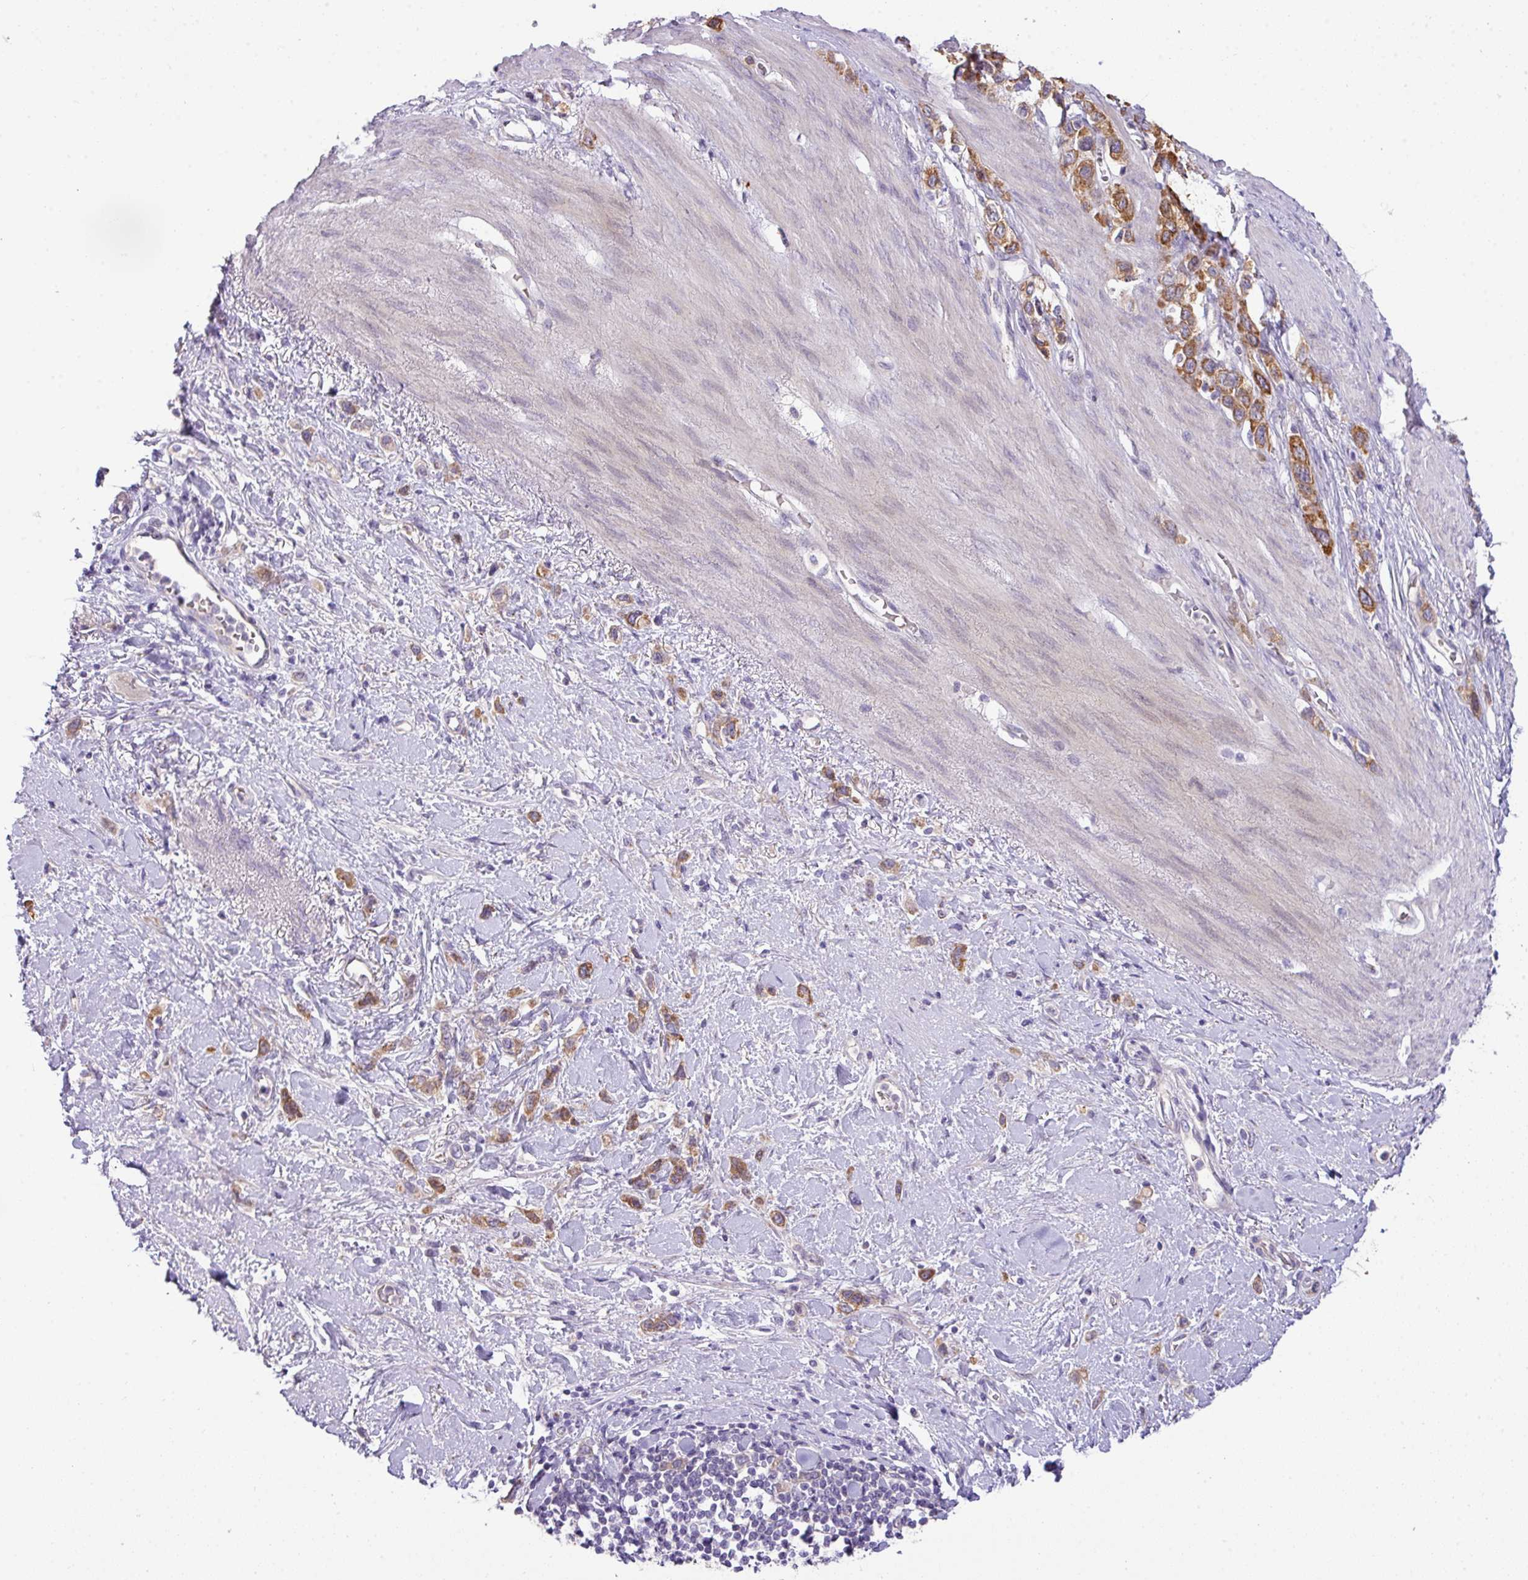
{"staining": {"intensity": "moderate", "quantity": ">75%", "location": "cytoplasmic/membranous"}, "tissue": "stomach cancer", "cell_type": "Tumor cells", "image_type": "cancer", "snomed": [{"axis": "morphology", "description": "Adenocarcinoma, NOS"}, {"axis": "topography", "description": "Stomach"}], "caption": "Immunohistochemical staining of human stomach adenocarcinoma shows medium levels of moderate cytoplasmic/membranous protein staining in approximately >75% of tumor cells.", "gene": "PIK3R5", "patient": {"sex": "female", "age": 65}}